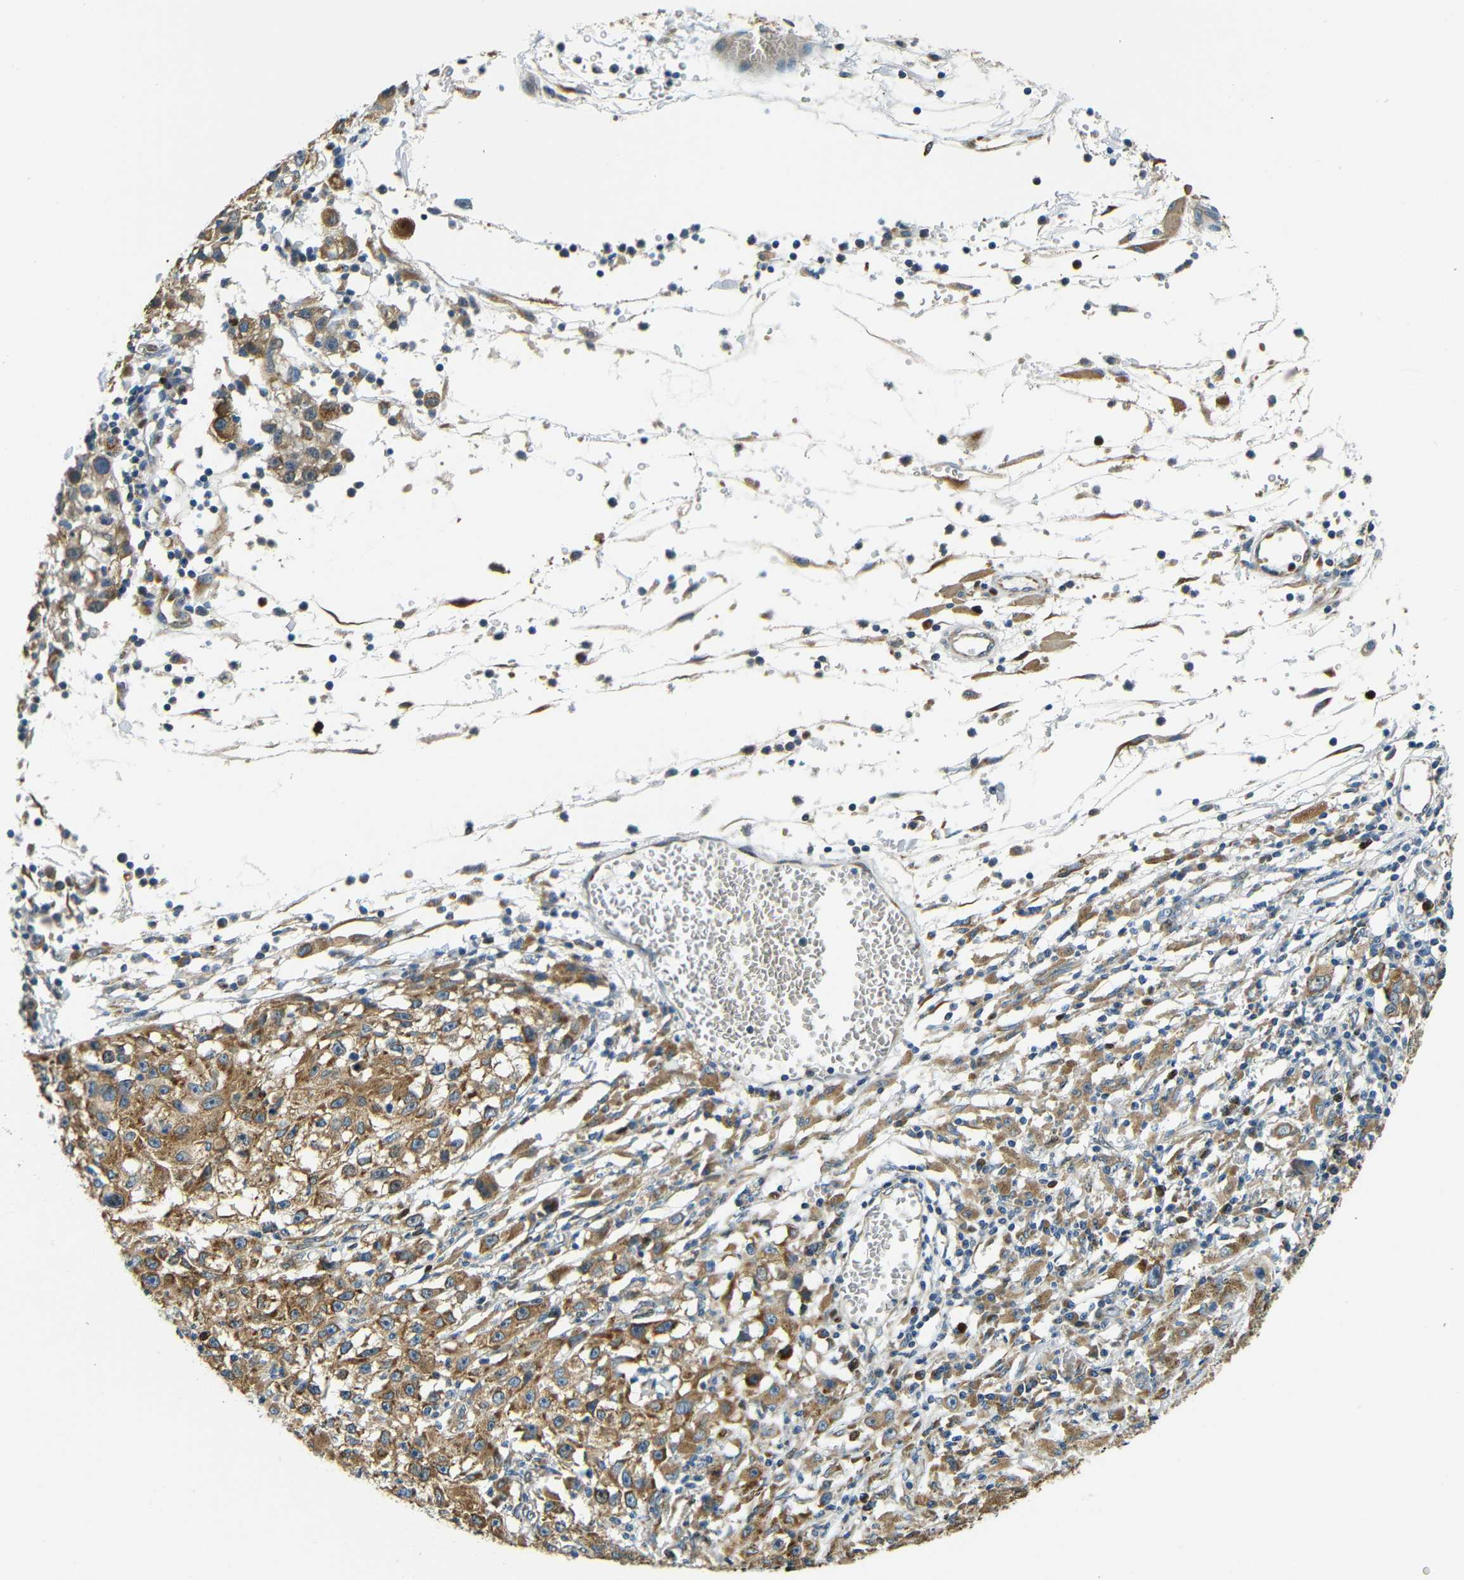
{"staining": {"intensity": "strong", "quantity": ">75%", "location": "cytoplasmic/membranous"}, "tissue": "melanoma", "cell_type": "Tumor cells", "image_type": "cancer", "snomed": [{"axis": "morphology", "description": "Malignant melanoma, NOS"}, {"axis": "topography", "description": "Skin"}], "caption": "Protein staining shows strong cytoplasmic/membranous staining in about >75% of tumor cells in malignant melanoma.", "gene": "VAPB", "patient": {"sex": "female", "age": 104}}